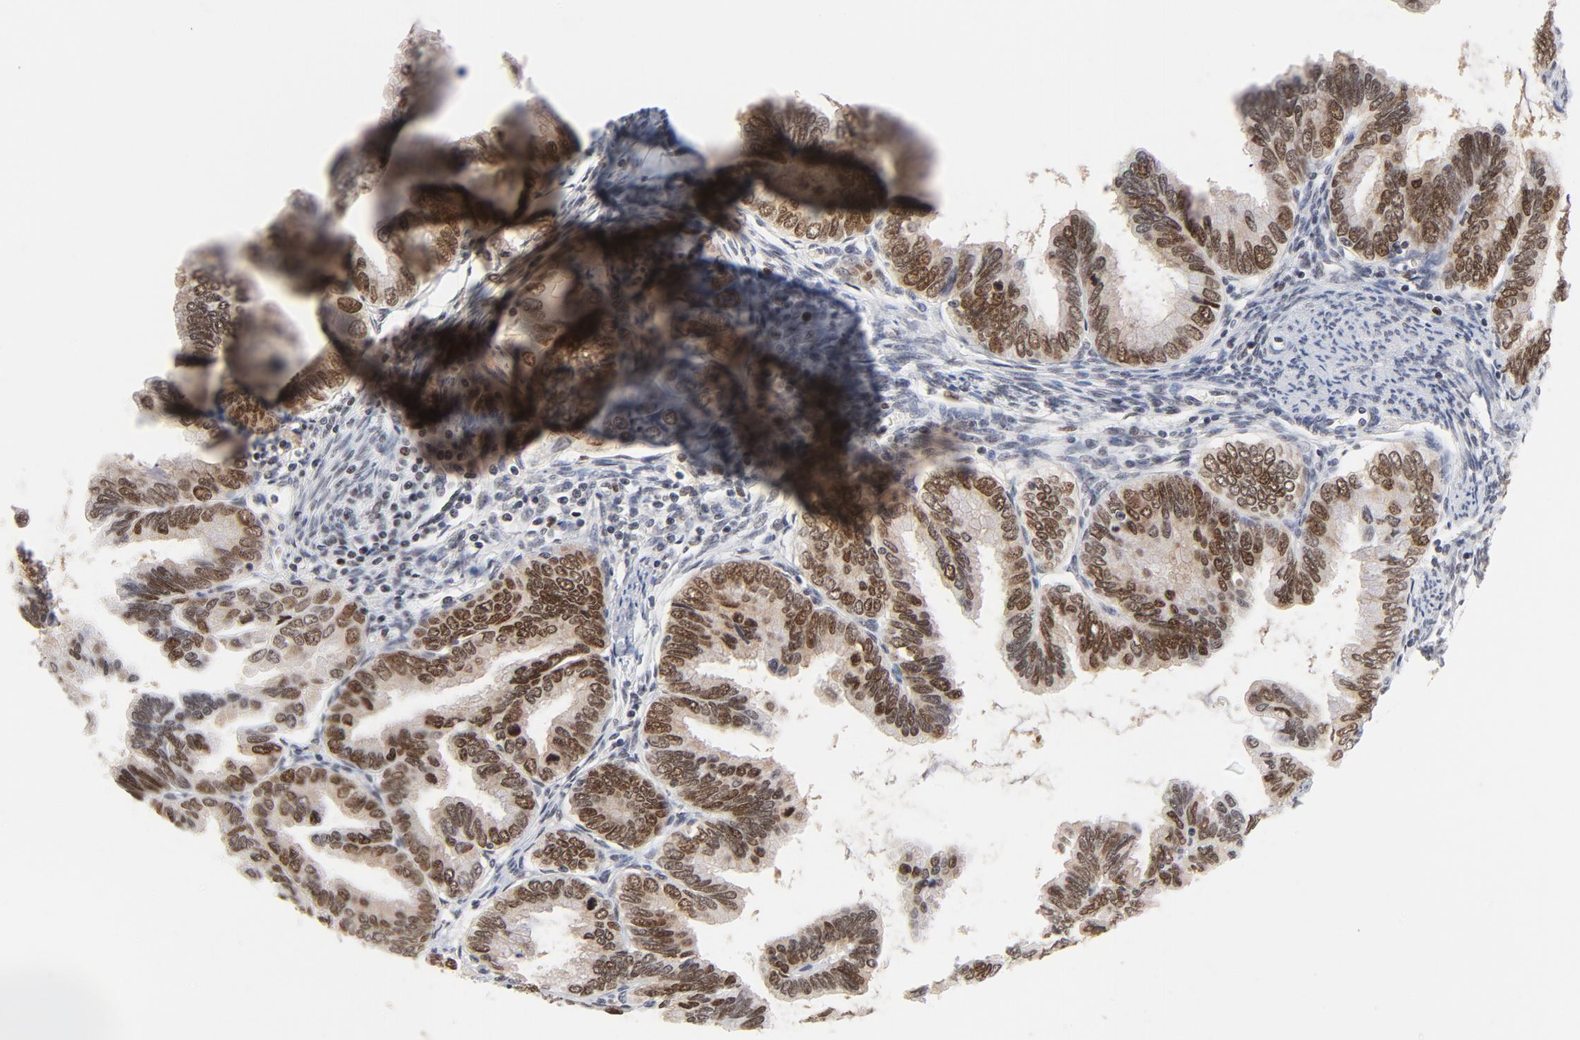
{"staining": {"intensity": "moderate", "quantity": ">75%", "location": "nuclear"}, "tissue": "cervical cancer", "cell_type": "Tumor cells", "image_type": "cancer", "snomed": [{"axis": "morphology", "description": "Adenocarcinoma, NOS"}, {"axis": "topography", "description": "Cervix"}], "caption": "Moderate nuclear protein expression is seen in about >75% of tumor cells in cervical adenocarcinoma. (IHC, brightfield microscopy, high magnification).", "gene": "RFC4", "patient": {"sex": "female", "age": 49}}